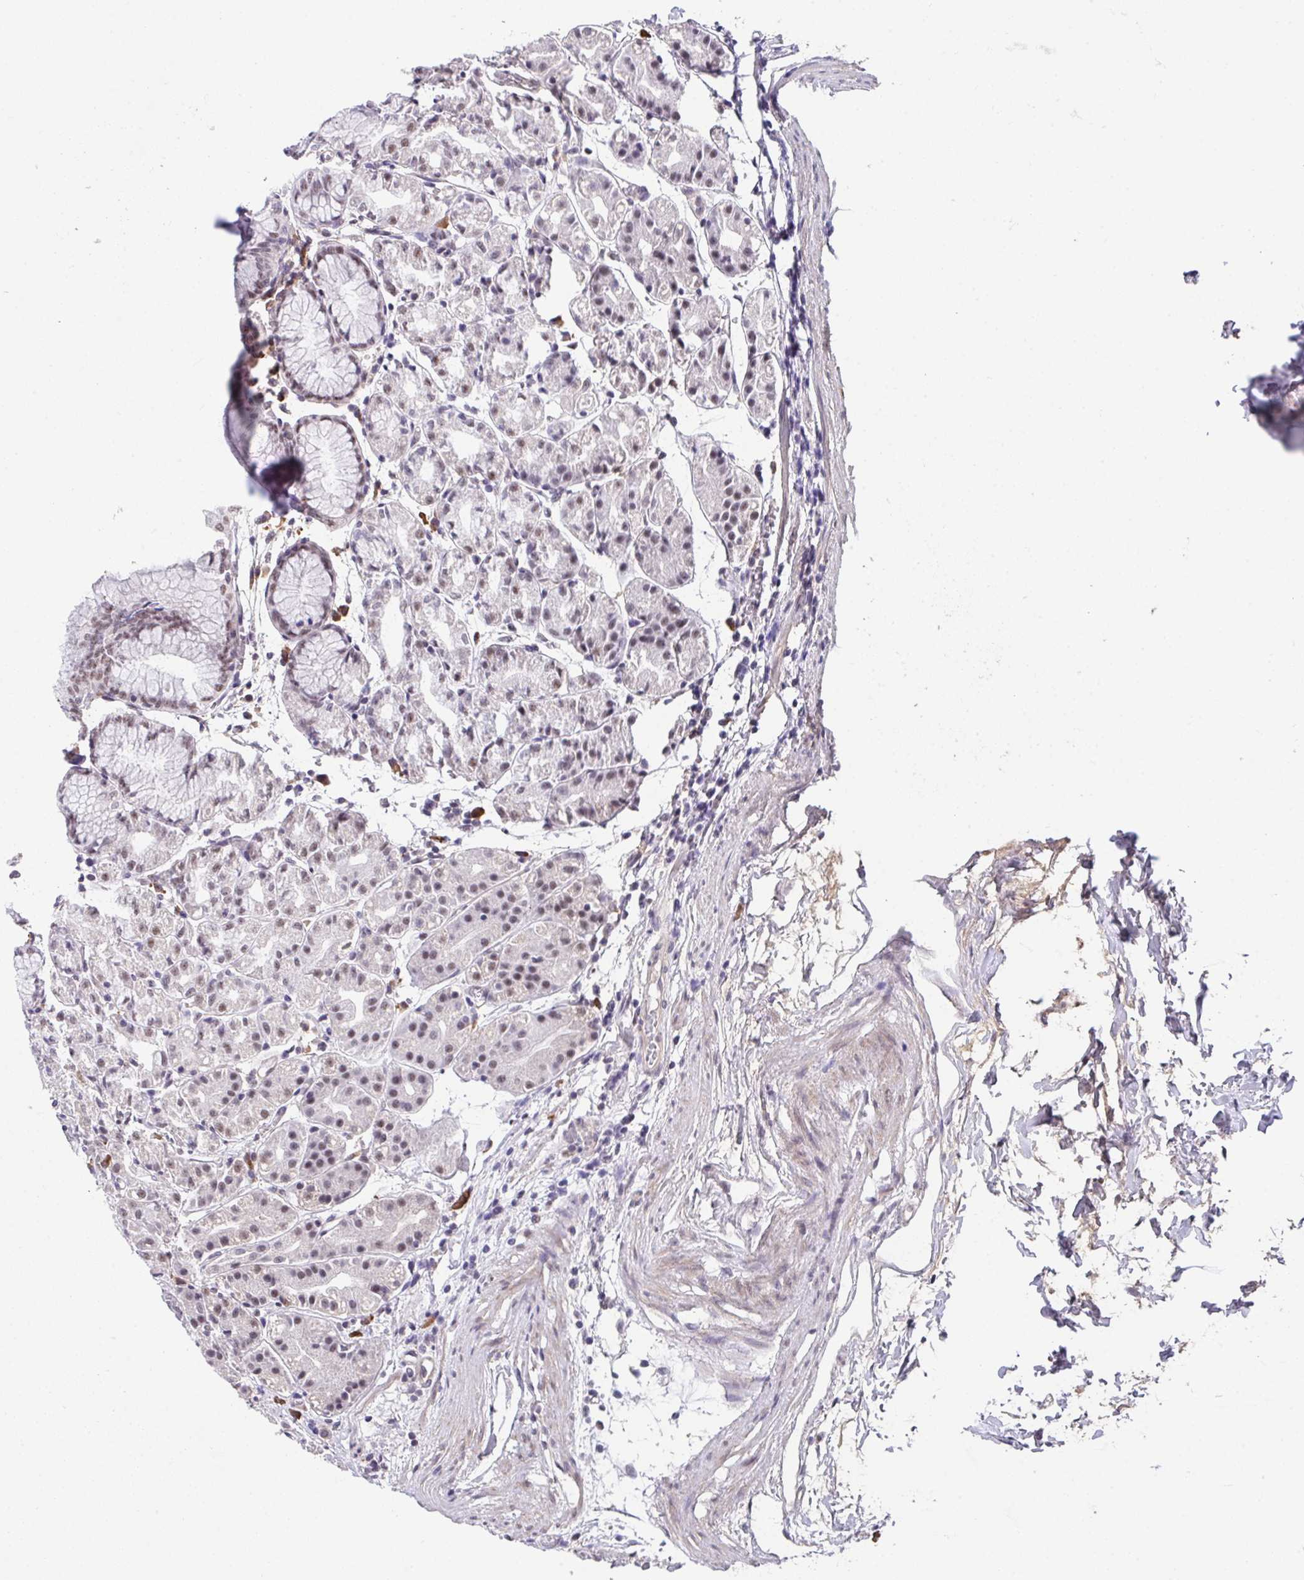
{"staining": {"intensity": "weak", "quantity": "25%-75%", "location": "nuclear"}, "tissue": "stomach", "cell_type": "Glandular cells", "image_type": "normal", "snomed": [{"axis": "morphology", "description": "Normal tissue, NOS"}, {"axis": "topography", "description": "Stomach"}], "caption": "The micrograph displays immunohistochemical staining of normal stomach. There is weak nuclear positivity is present in about 25%-75% of glandular cells.", "gene": "RBBP6", "patient": {"sex": "female", "age": 57}}